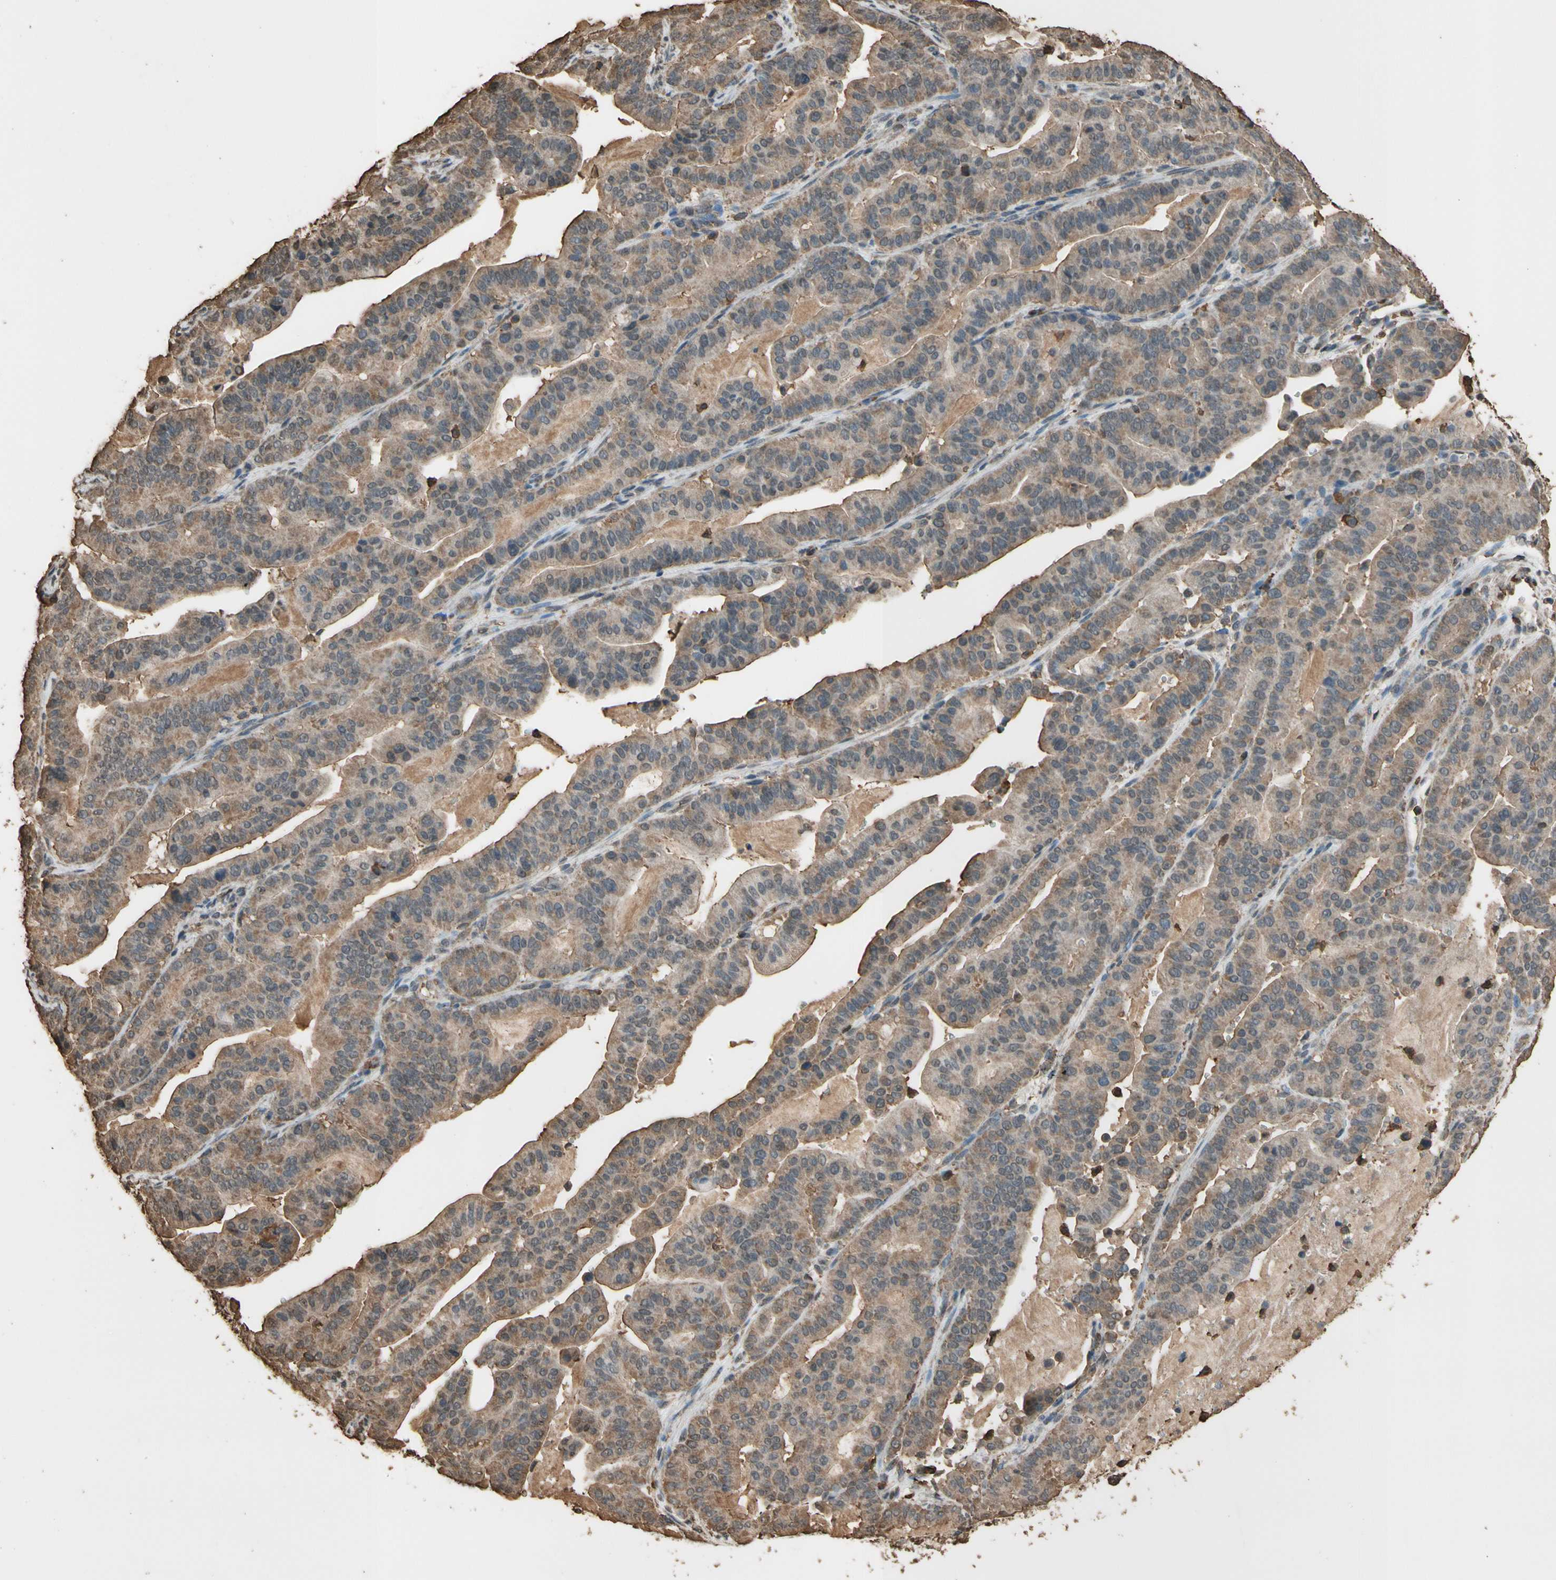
{"staining": {"intensity": "moderate", "quantity": ">75%", "location": "cytoplasmic/membranous"}, "tissue": "pancreatic cancer", "cell_type": "Tumor cells", "image_type": "cancer", "snomed": [{"axis": "morphology", "description": "Adenocarcinoma, NOS"}, {"axis": "topography", "description": "Pancreas"}], "caption": "Protein expression analysis of human adenocarcinoma (pancreatic) reveals moderate cytoplasmic/membranous staining in approximately >75% of tumor cells. Using DAB (brown) and hematoxylin (blue) stains, captured at high magnification using brightfield microscopy.", "gene": "TNFSF13B", "patient": {"sex": "male", "age": 63}}